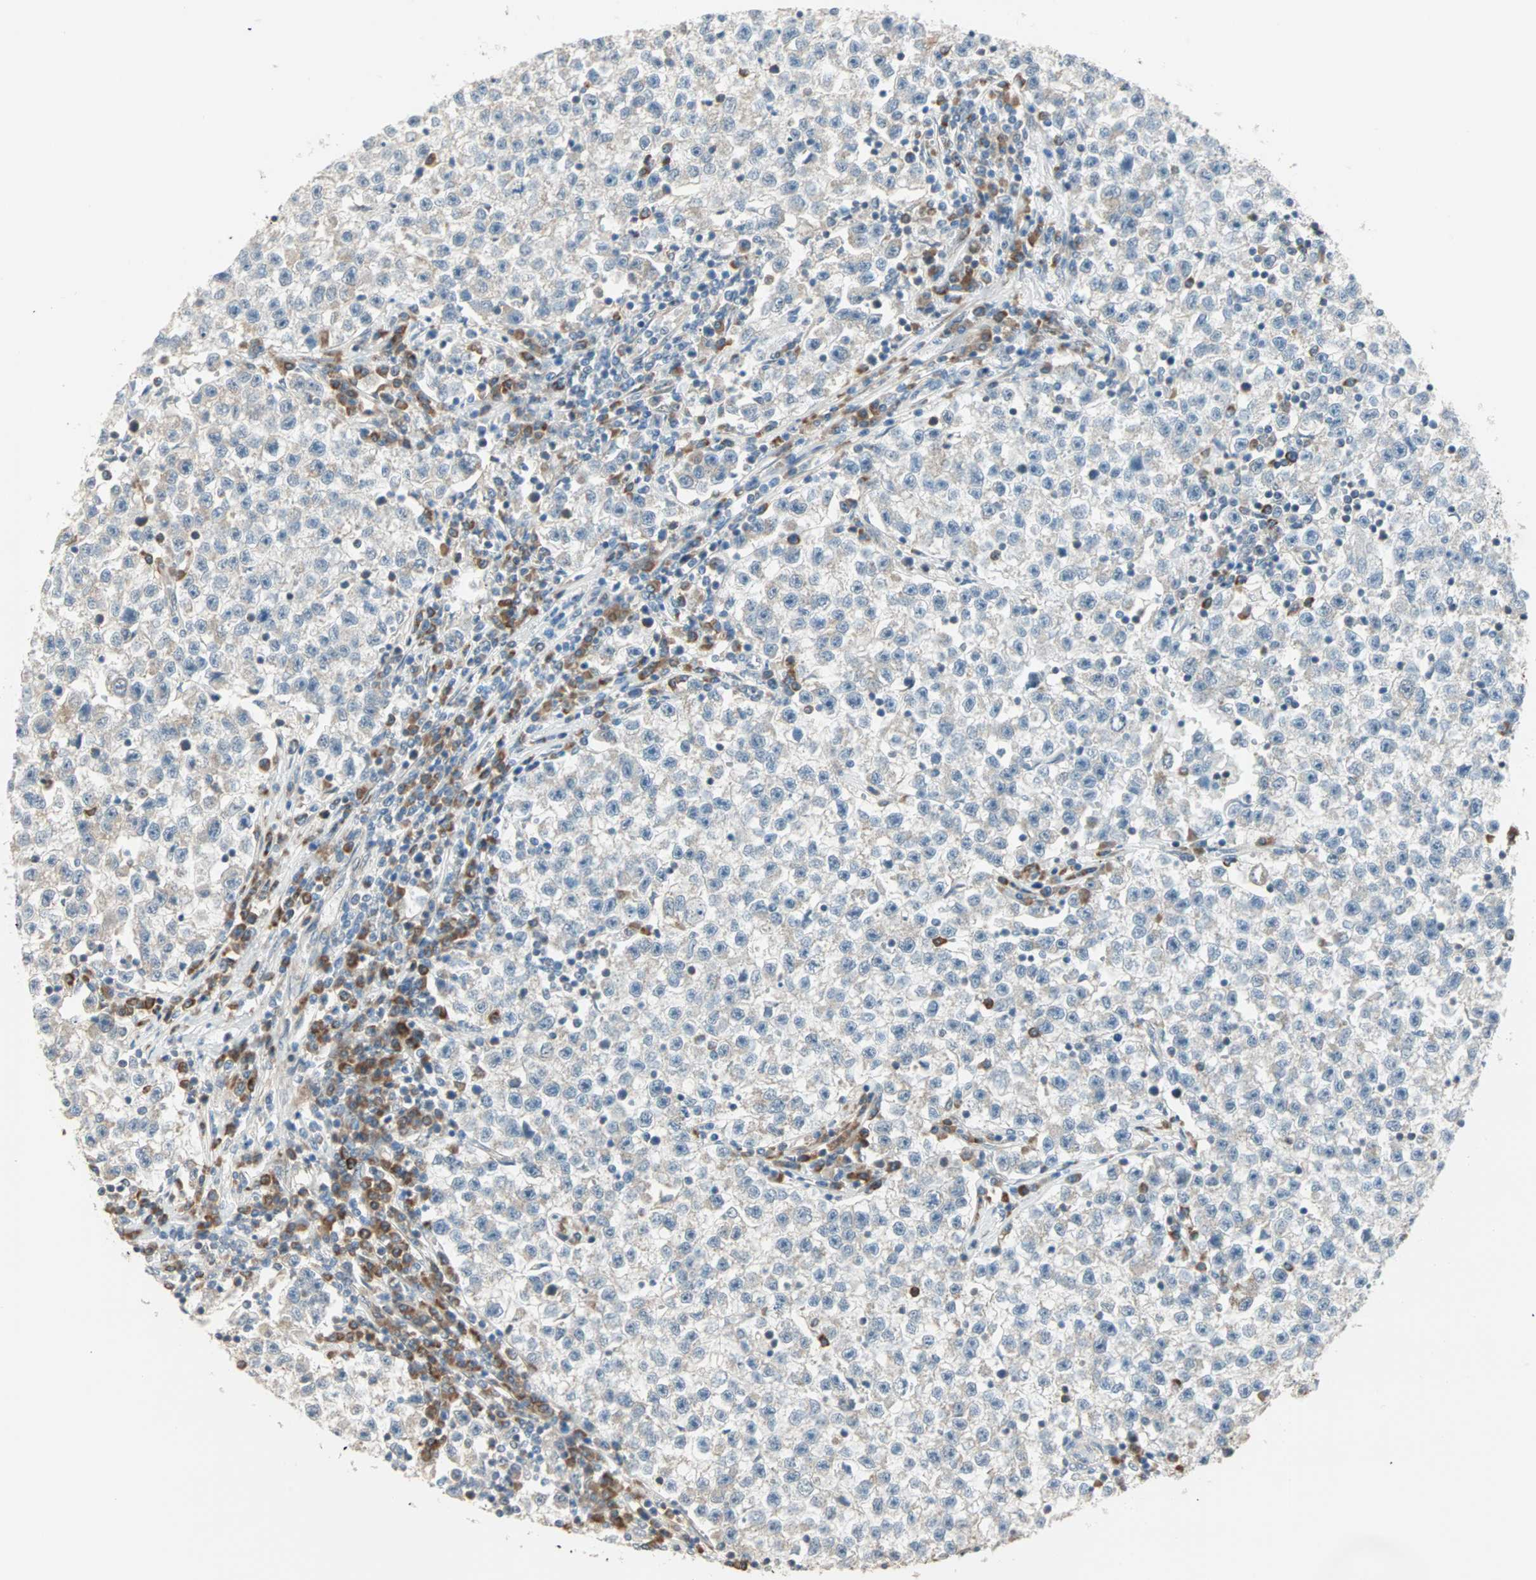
{"staining": {"intensity": "weak", "quantity": "25%-75%", "location": "cytoplasmic/membranous"}, "tissue": "testis cancer", "cell_type": "Tumor cells", "image_type": "cancer", "snomed": [{"axis": "morphology", "description": "Seminoma, NOS"}, {"axis": "topography", "description": "Testis"}], "caption": "Weak cytoplasmic/membranous staining for a protein is appreciated in about 25%-75% of tumor cells of testis cancer (seminoma) using immunohistochemistry.", "gene": "SAR1A", "patient": {"sex": "male", "age": 22}}